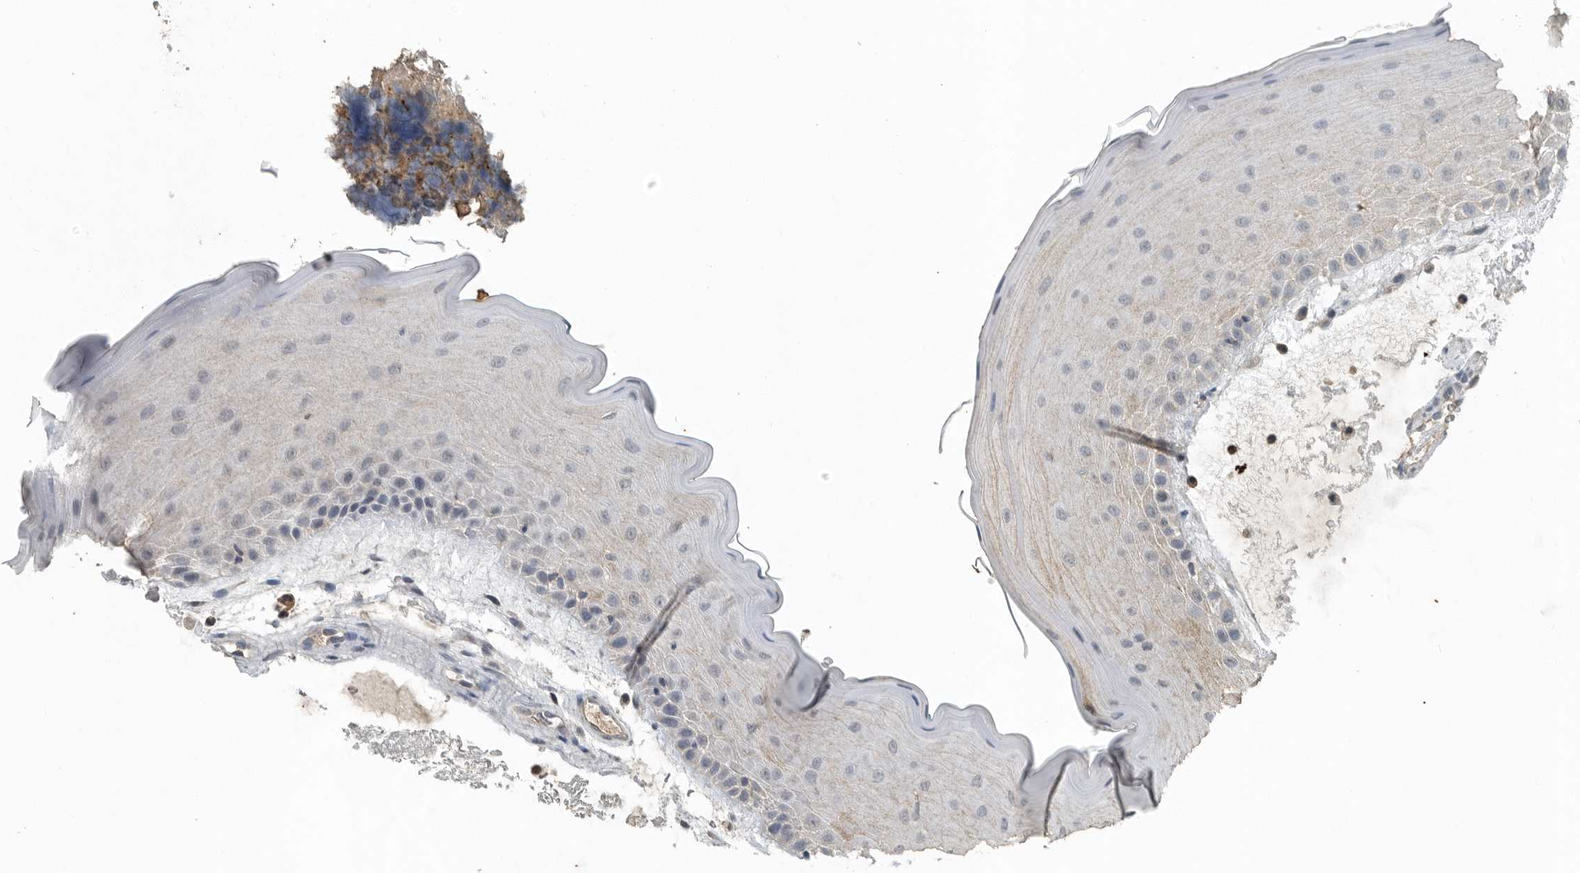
{"staining": {"intensity": "moderate", "quantity": "25%-75%", "location": "cytoplasmic/membranous"}, "tissue": "oral mucosa", "cell_type": "Squamous epithelial cells", "image_type": "normal", "snomed": [{"axis": "morphology", "description": "Normal tissue, NOS"}, {"axis": "topography", "description": "Oral tissue"}], "caption": "Unremarkable oral mucosa was stained to show a protein in brown. There is medium levels of moderate cytoplasmic/membranous positivity in about 25%-75% of squamous epithelial cells. Using DAB (3,3'-diaminobenzidine) (brown) and hematoxylin (blue) stains, captured at high magnification using brightfield microscopy.", "gene": "IL6ST", "patient": {"sex": "male", "age": 13}}